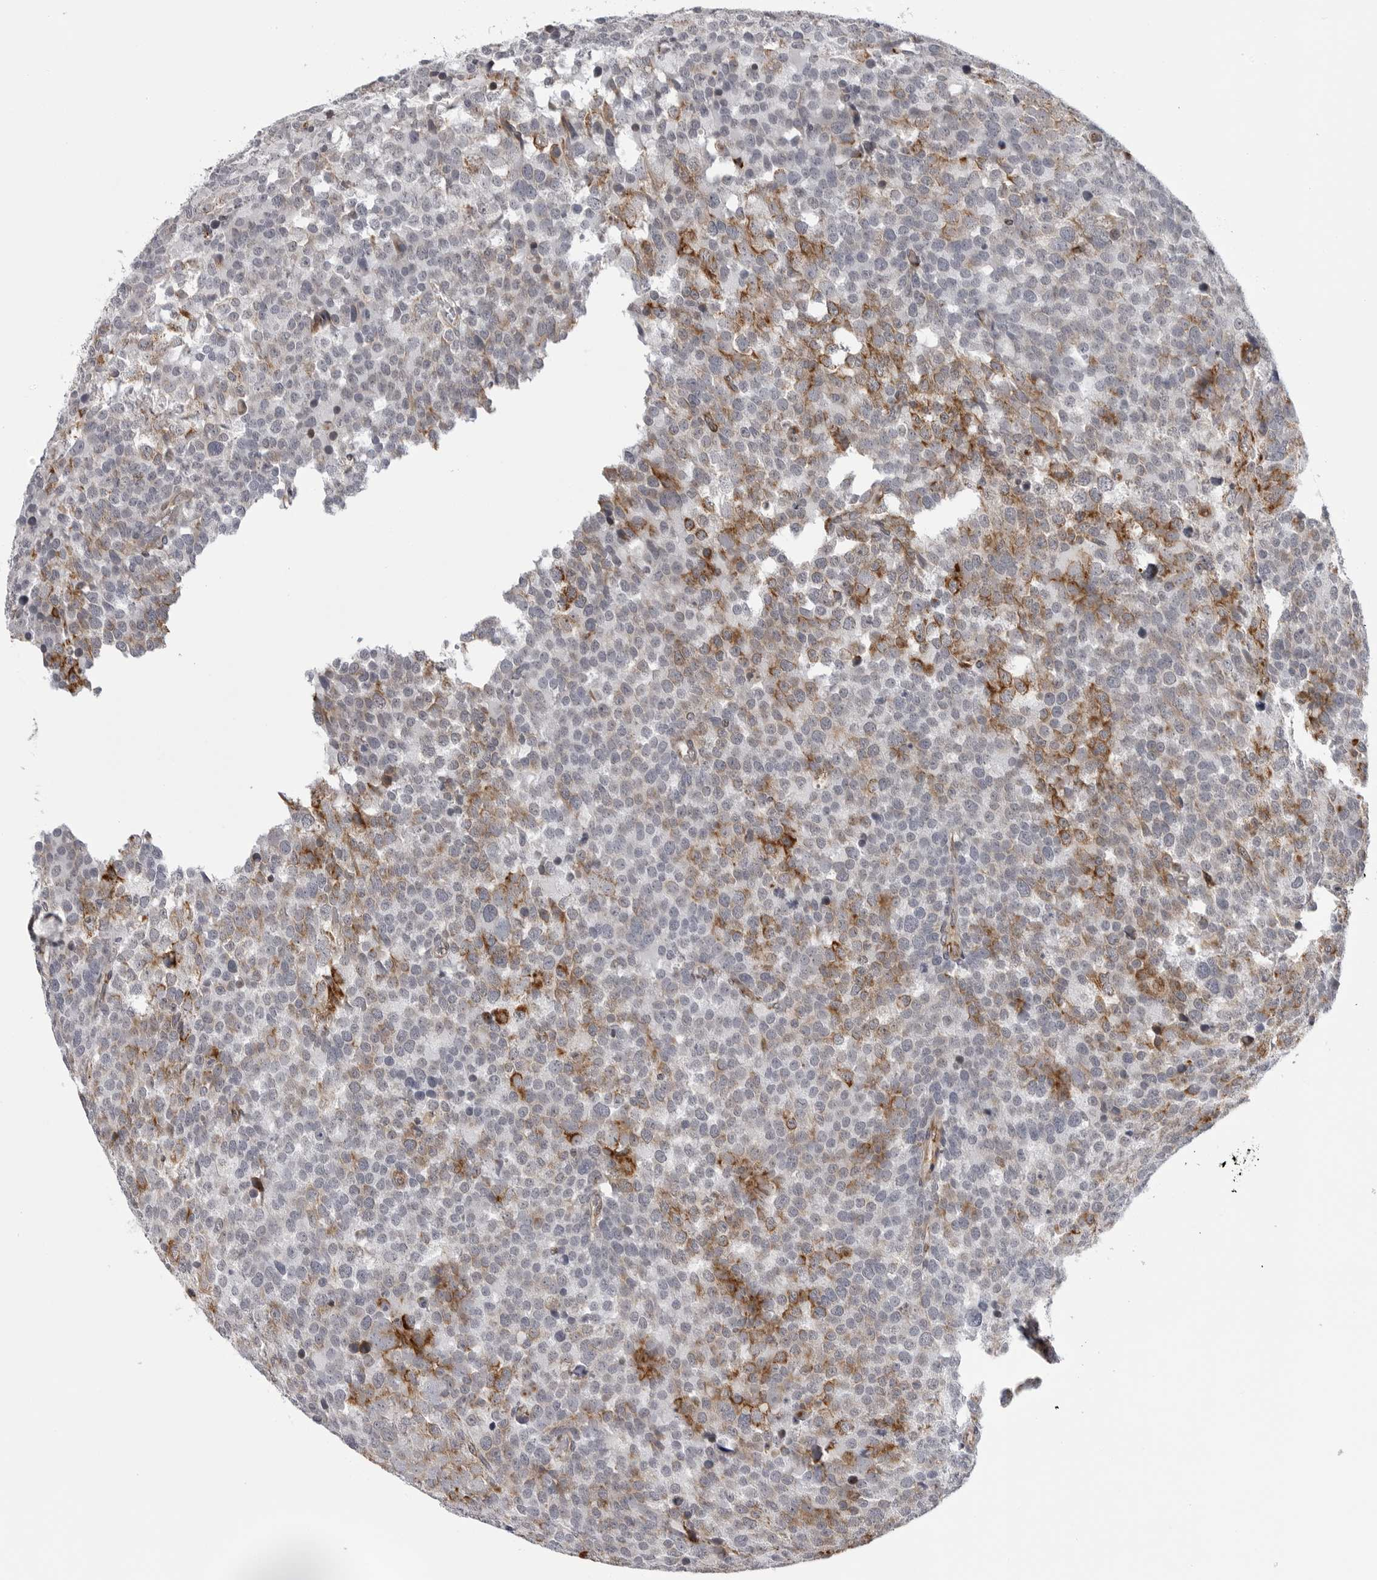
{"staining": {"intensity": "strong", "quantity": "<25%", "location": "cytoplasmic/membranous"}, "tissue": "testis cancer", "cell_type": "Tumor cells", "image_type": "cancer", "snomed": [{"axis": "morphology", "description": "Seminoma, NOS"}, {"axis": "topography", "description": "Testis"}], "caption": "This histopathology image shows IHC staining of human testis seminoma, with medium strong cytoplasmic/membranous expression in approximately <25% of tumor cells.", "gene": "CDK20", "patient": {"sex": "male", "age": 71}}